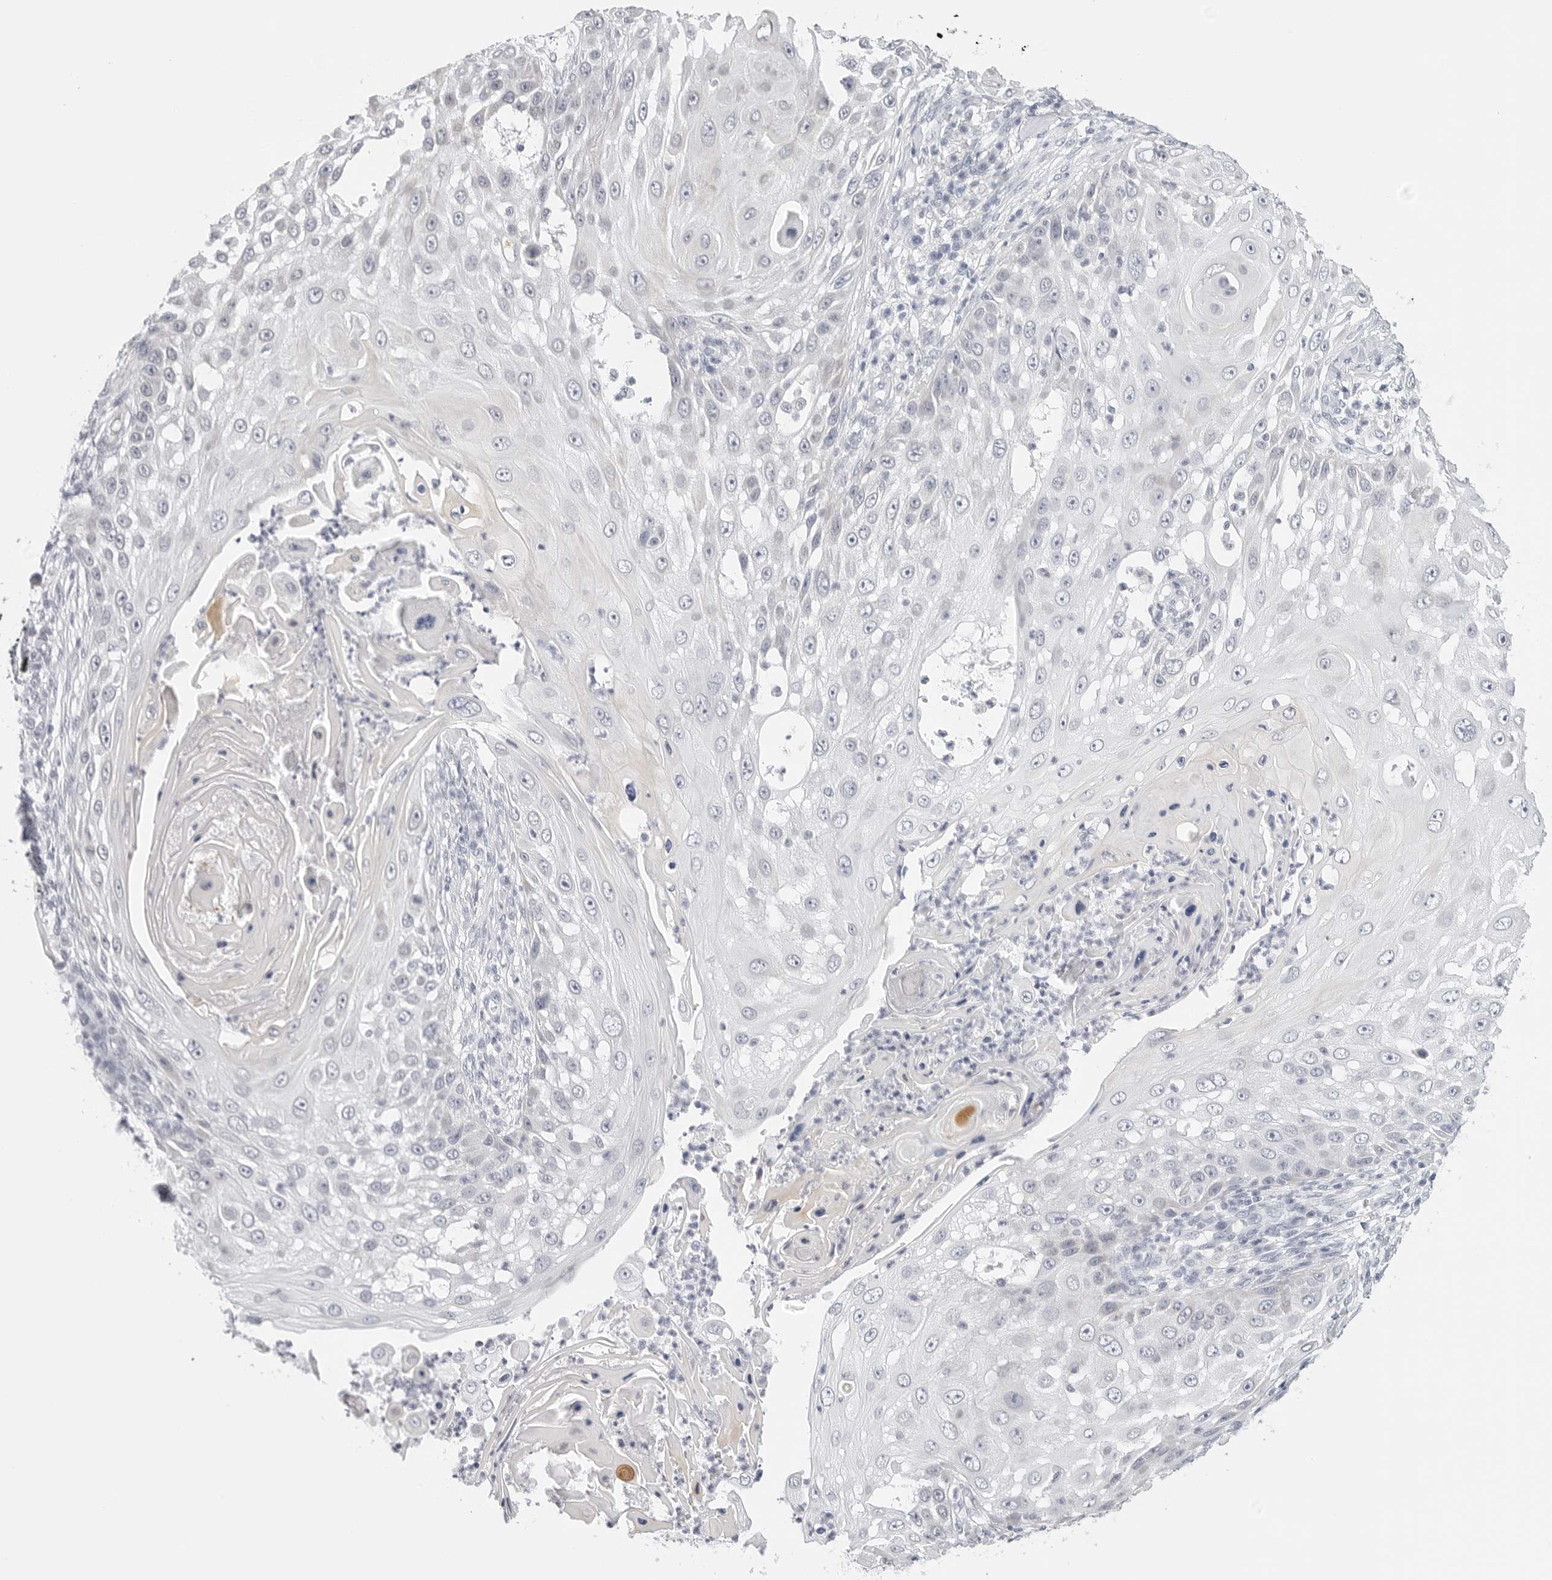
{"staining": {"intensity": "negative", "quantity": "none", "location": "none"}, "tissue": "skin cancer", "cell_type": "Tumor cells", "image_type": "cancer", "snomed": [{"axis": "morphology", "description": "Squamous cell carcinoma, NOS"}, {"axis": "topography", "description": "Skin"}], "caption": "DAB (3,3'-diaminobenzidine) immunohistochemical staining of skin squamous cell carcinoma reveals no significant expression in tumor cells. (Stains: DAB IHC with hematoxylin counter stain, Microscopy: brightfield microscopy at high magnification).", "gene": "HMGCS2", "patient": {"sex": "female", "age": 44}}